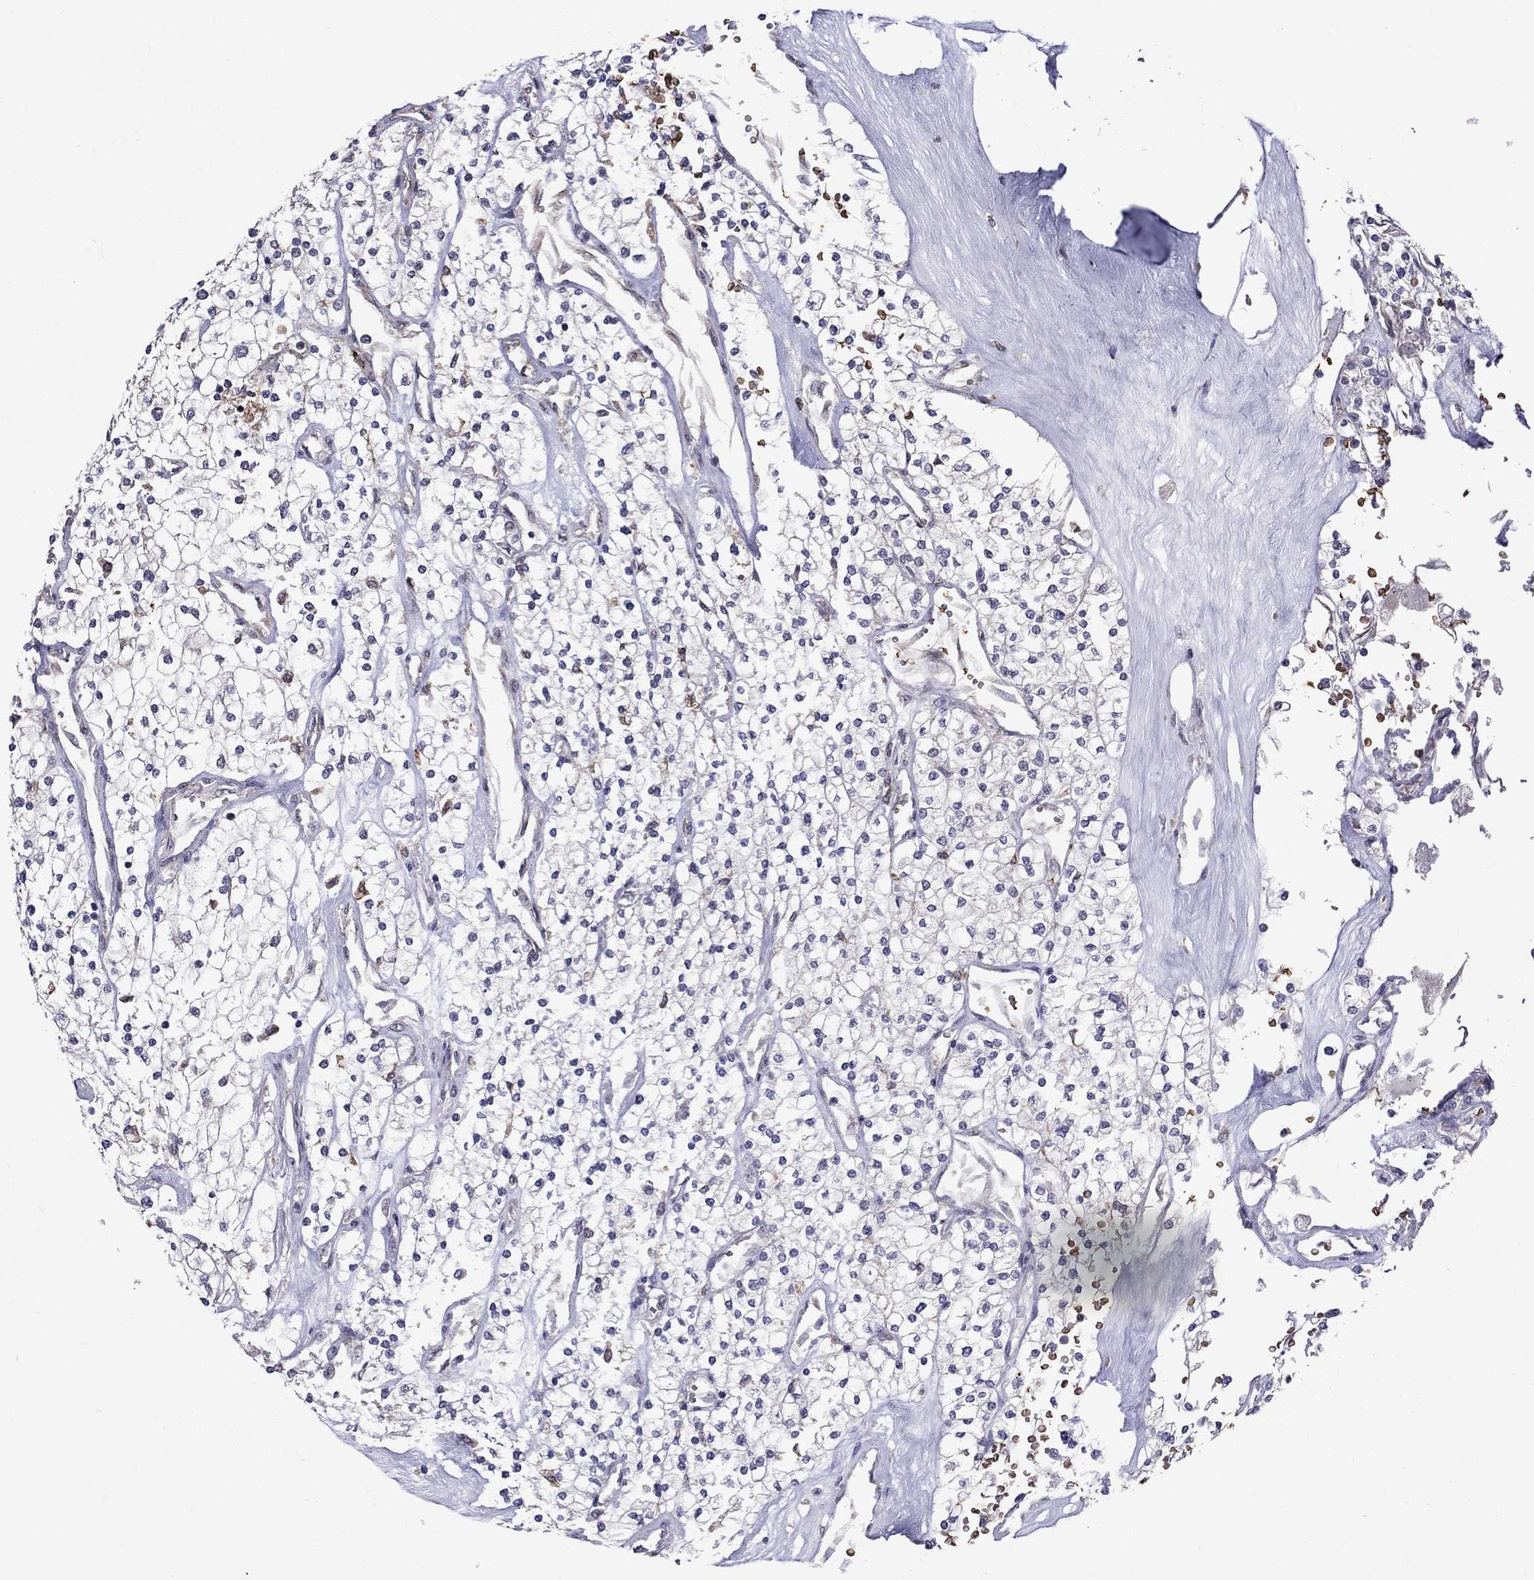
{"staining": {"intensity": "negative", "quantity": "none", "location": "none"}, "tissue": "renal cancer", "cell_type": "Tumor cells", "image_type": "cancer", "snomed": [{"axis": "morphology", "description": "Adenocarcinoma, NOS"}, {"axis": "topography", "description": "Kidney"}], "caption": "Immunohistochemical staining of adenocarcinoma (renal) exhibits no significant staining in tumor cells. Brightfield microscopy of immunohistochemistry stained with DAB (3,3'-diaminobenzidine) (brown) and hematoxylin (blue), captured at high magnification.", "gene": "ADAM28", "patient": {"sex": "male", "age": 80}}